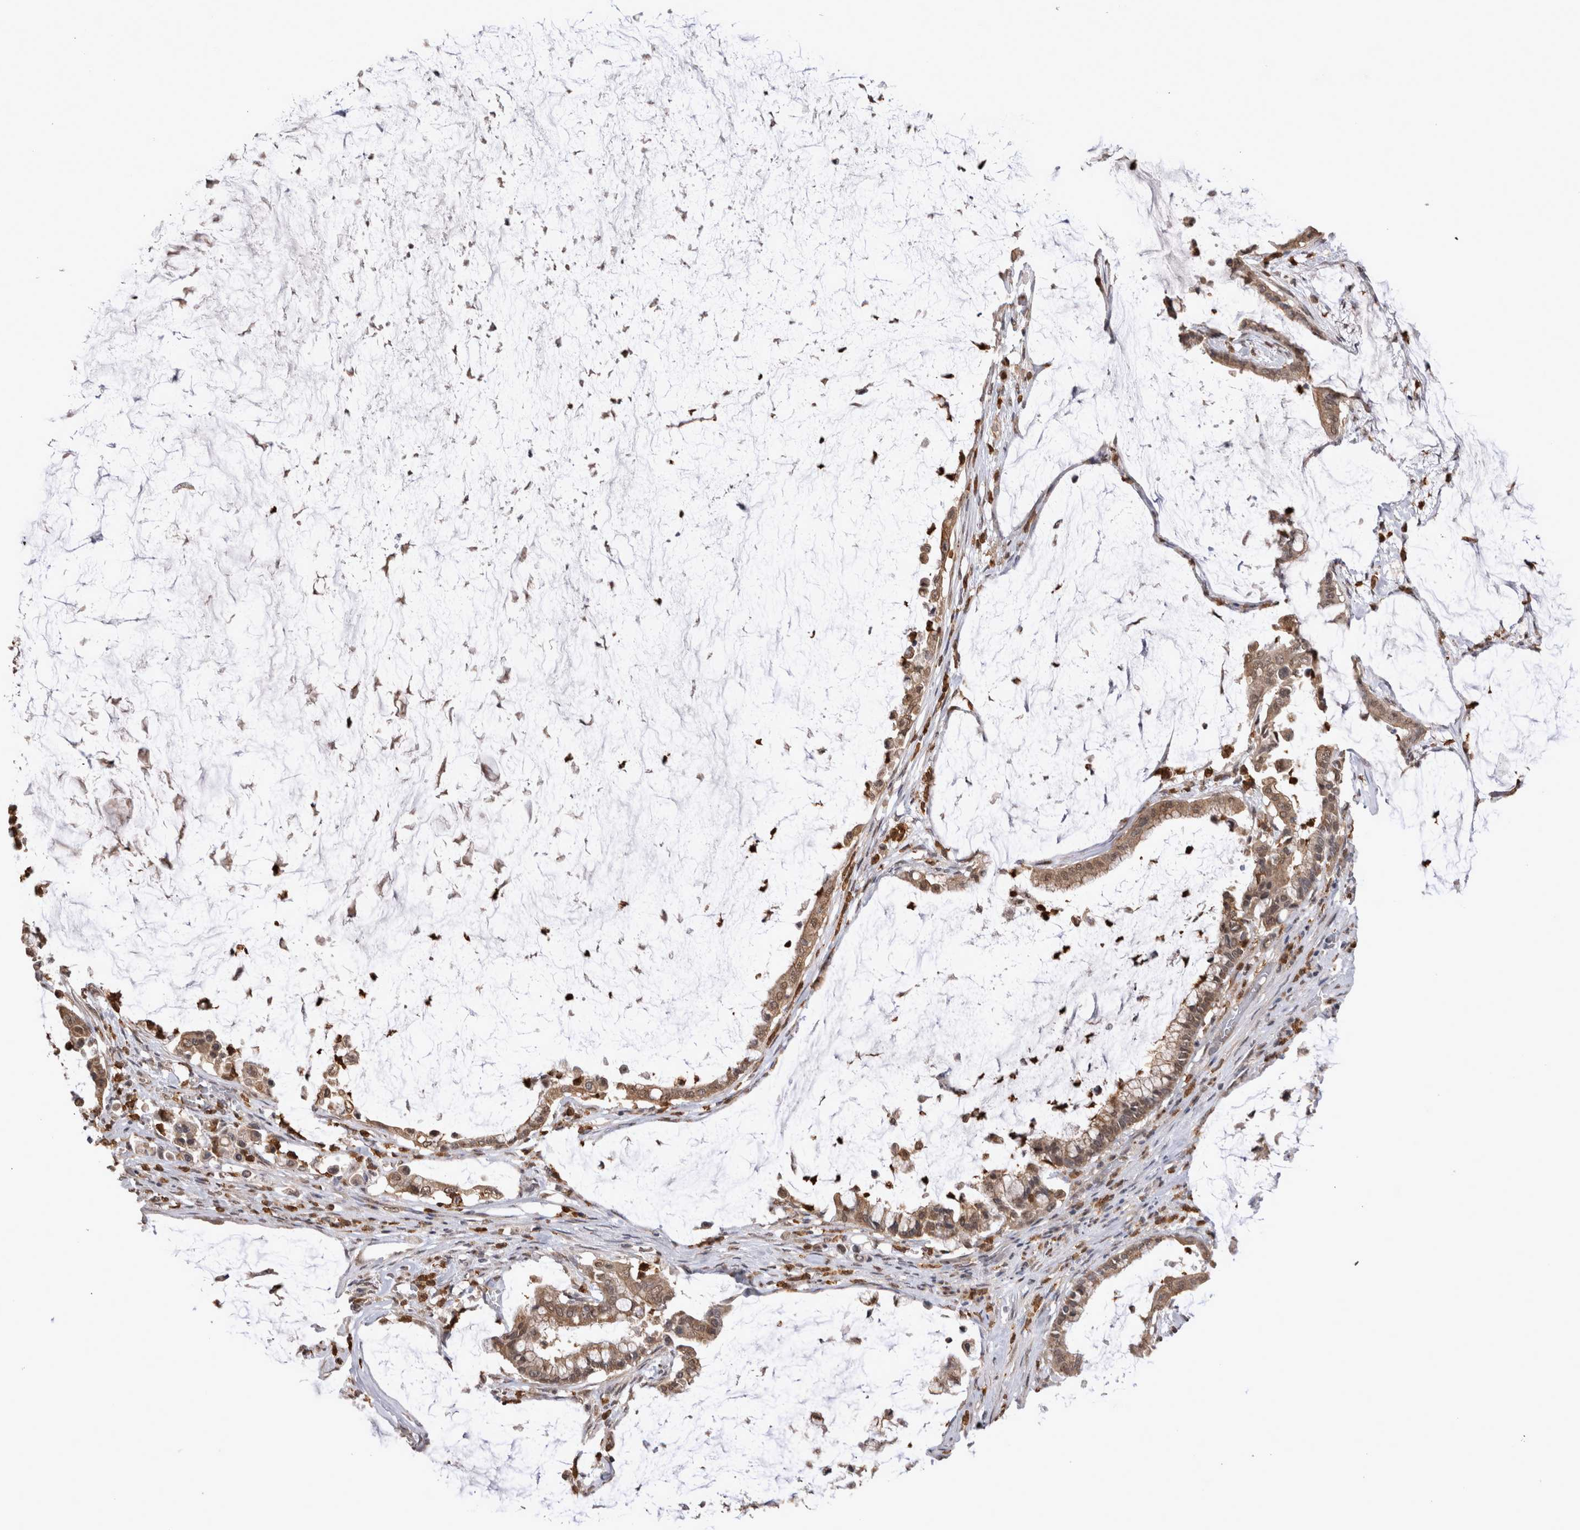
{"staining": {"intensity": "weak", "quantity": ">75%", "location": "cytoplasmic/membranous"}, "tissue": "pancreatic cancer", "cell_type": "Tumor cells", "image_type": "cancer", "snomed": [{"axis": "morphology", "description": "Adenocarcinoma, NOS"}, {"axis": "topography", "description": "Pancreas"}], "caption": "Protein expression analysis of human pancreatic cancer reveals weak cytoplasmic/membranous staining in approximately >75% of tumor cells.", "gene": "PAK4", "patient": {"sex": "male", "age": 41}}